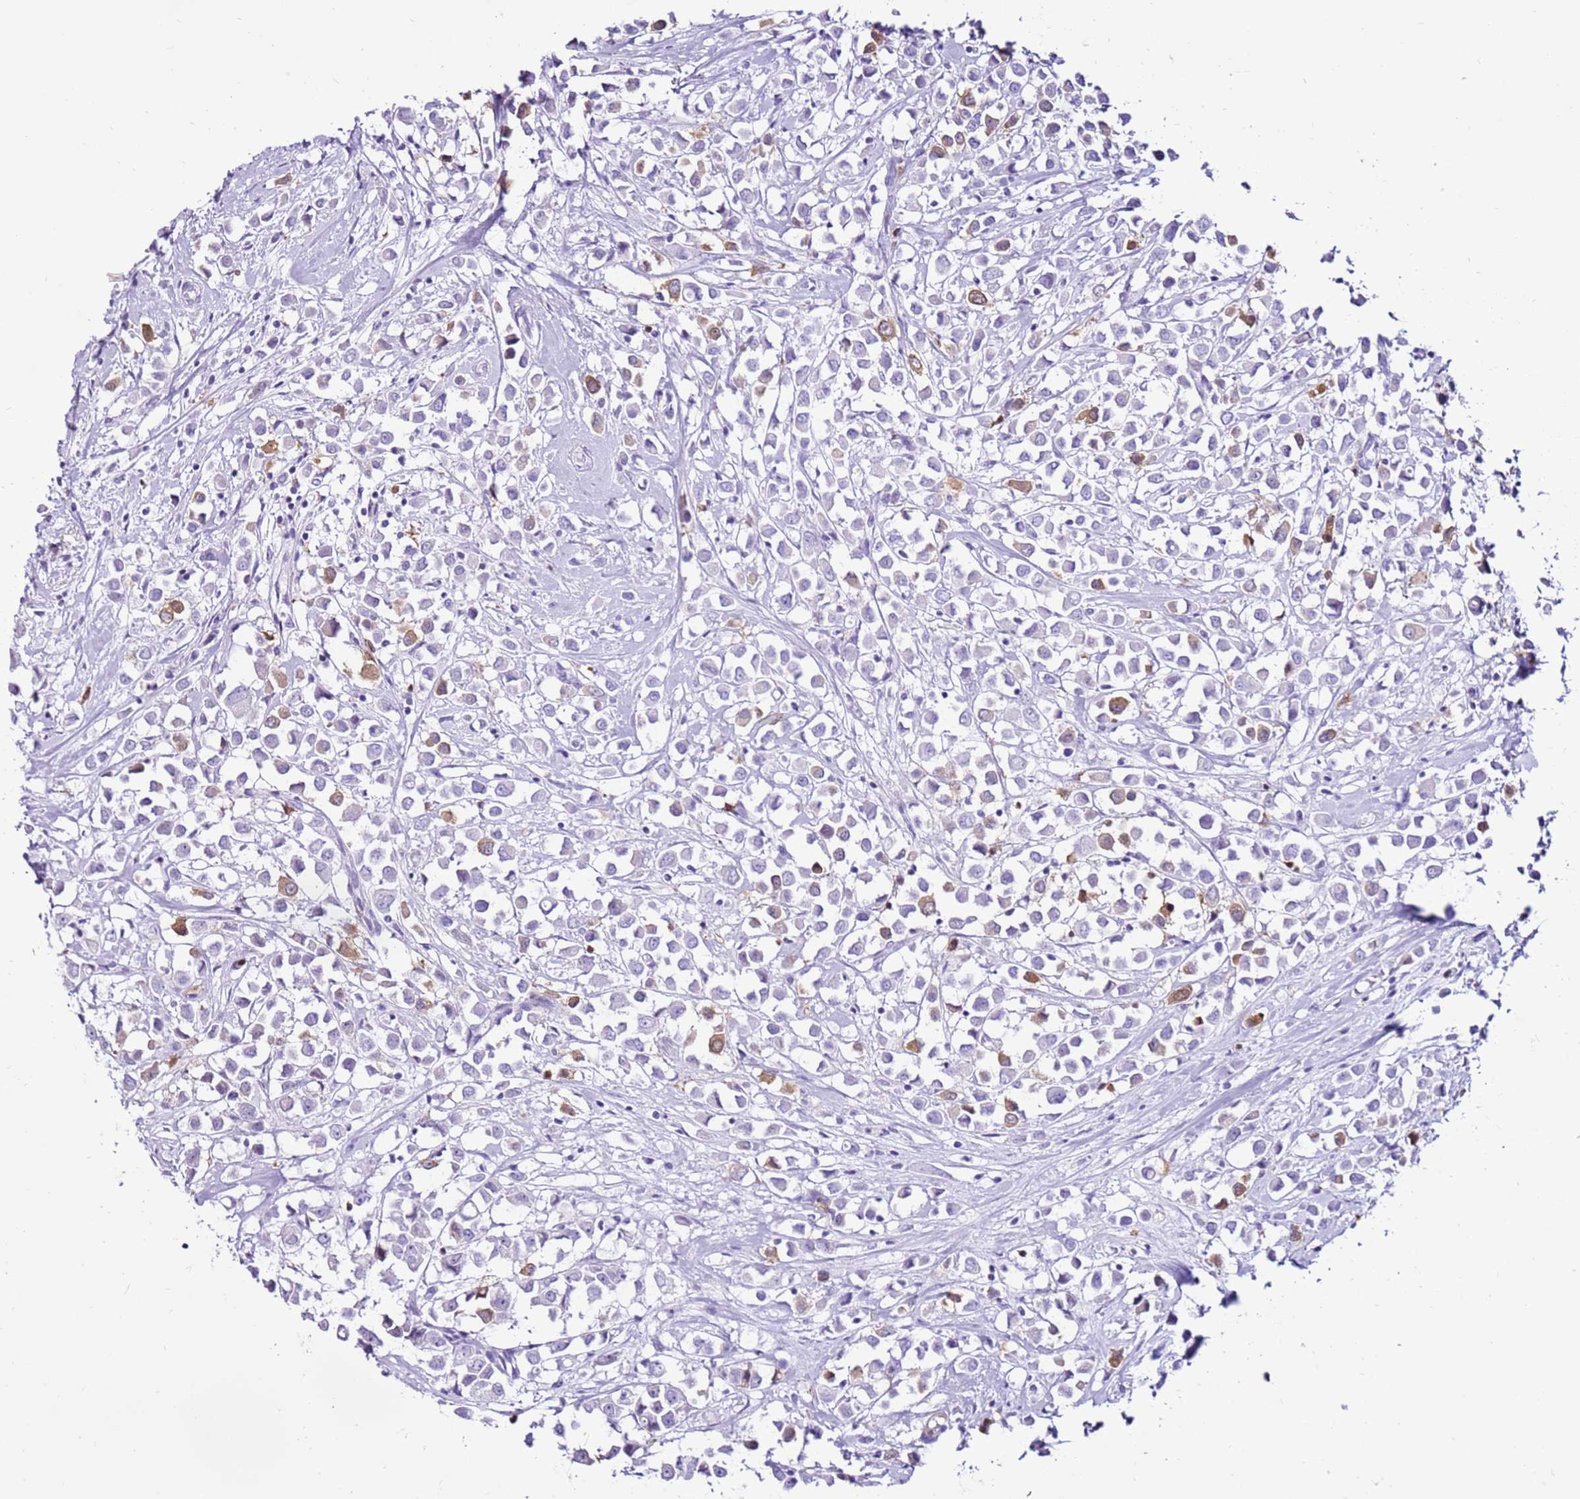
{"staining": {"intensity": "moderate", "quantity": "<25%", "location": "cytoplasmic/membranous"}, "tissue": "breast cancer", "cell_type": "Tumor cells", "image_type": "cancer", "snomed": [{"axis": "morphology", "description": "Duct carcinoma"}, {"axis": "topography", "description": "Breast"}], "caption": "Moderate cytoplasmic/membranous protein expression is appreciated in about <25% of tumor cells in breast cancer (infiltrating ductal carcinoma).", "gene": "SPC25", "patient": {"sex": "female", "age": 61}}